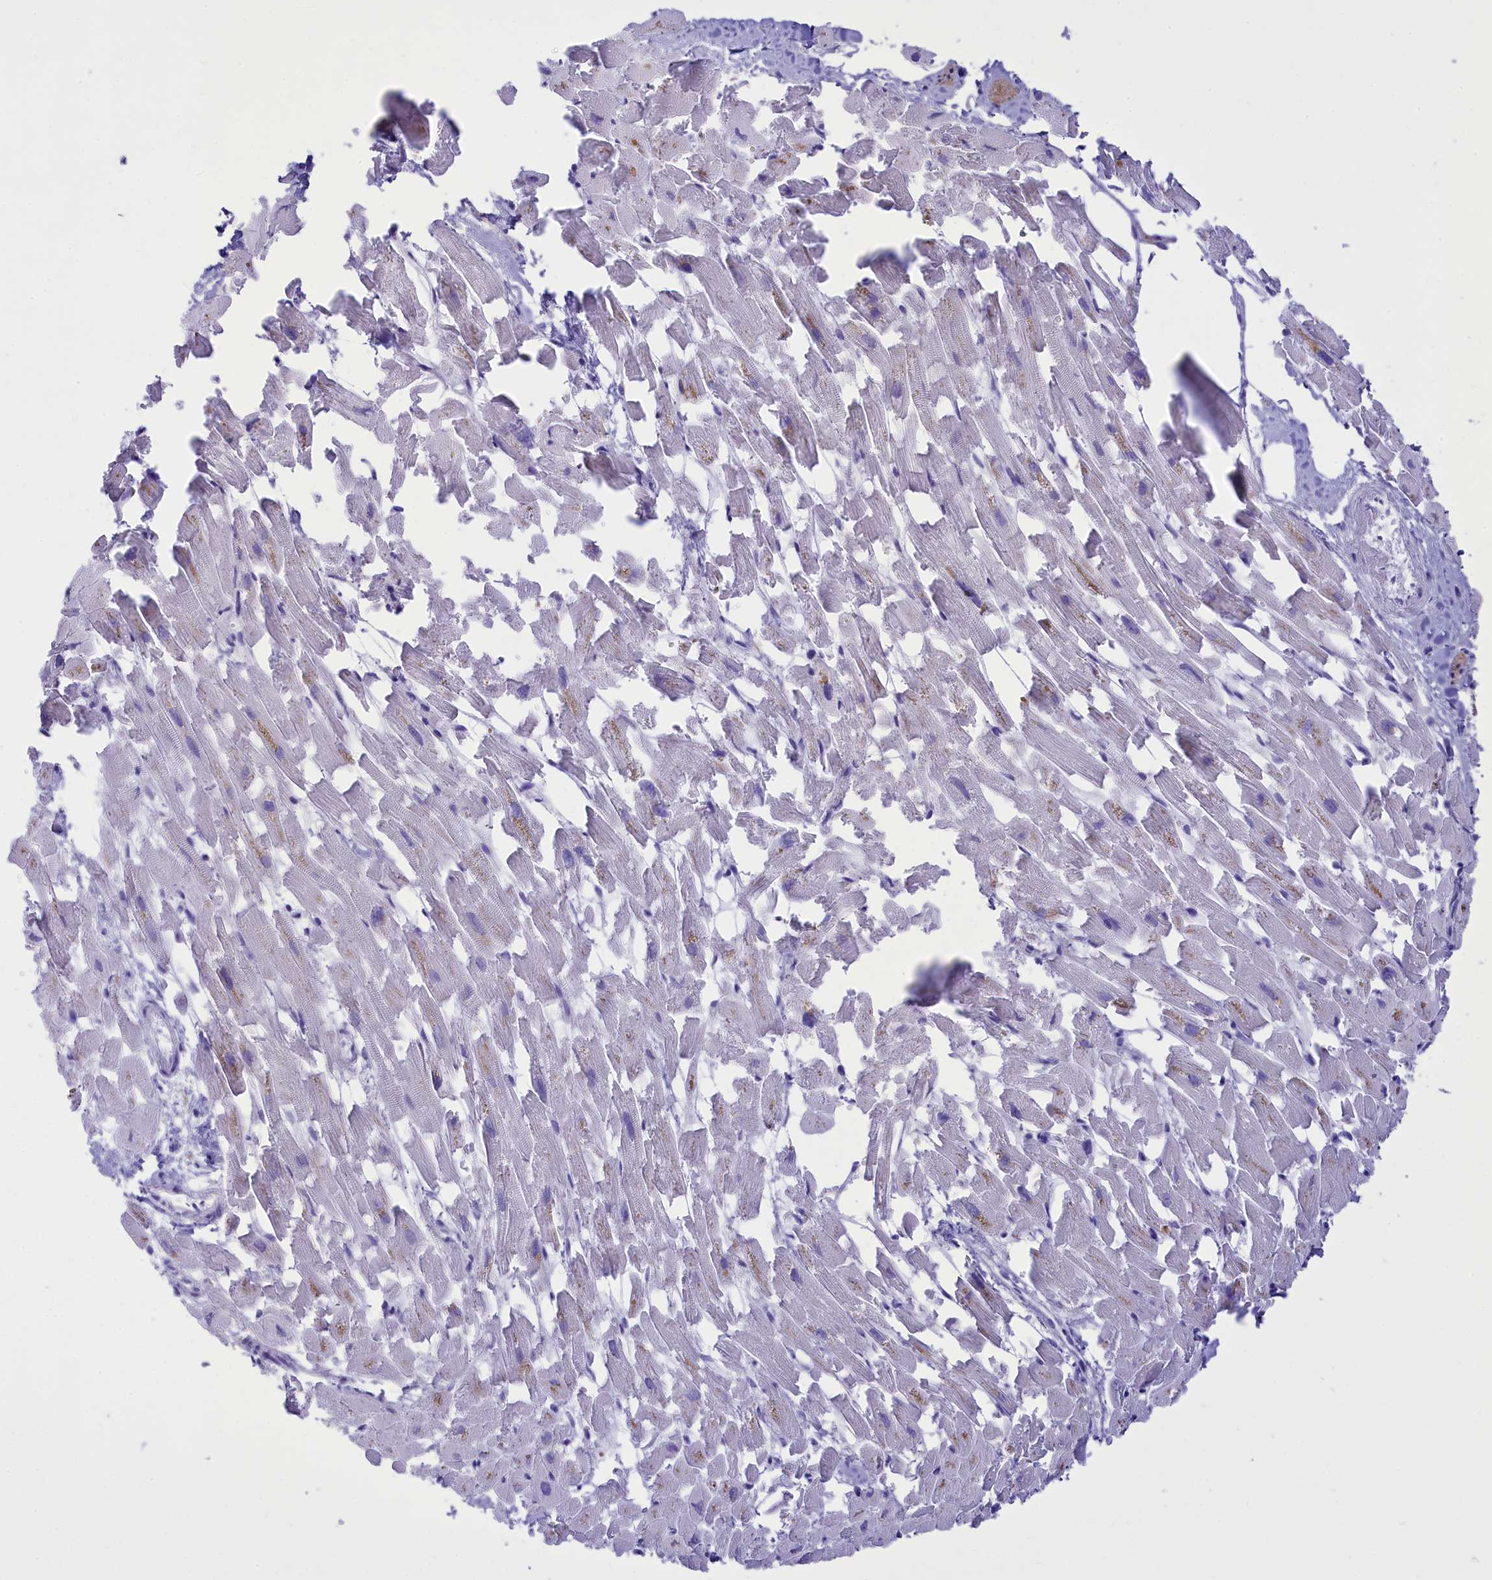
{"staining": {"intensity": "negative", "quantity": "none", "location": "none"}, "tissue": "heart muscle", "cell_type": "Cardiomyocytes", "image_type": "normal", "snomed": [{"axis": "morphology", "description": "Normal tissue, NOS"}, {"axis": "topography", "description": "Heart"}], "caption": "Immunohistochemistry histopathology image of unremarkable human heart muscle stained for a protein (brown), which demonstrates no staining in cardiomyocytes.", "gene": "DCAF16", "patient": {"sex": "female", "age": 64}}